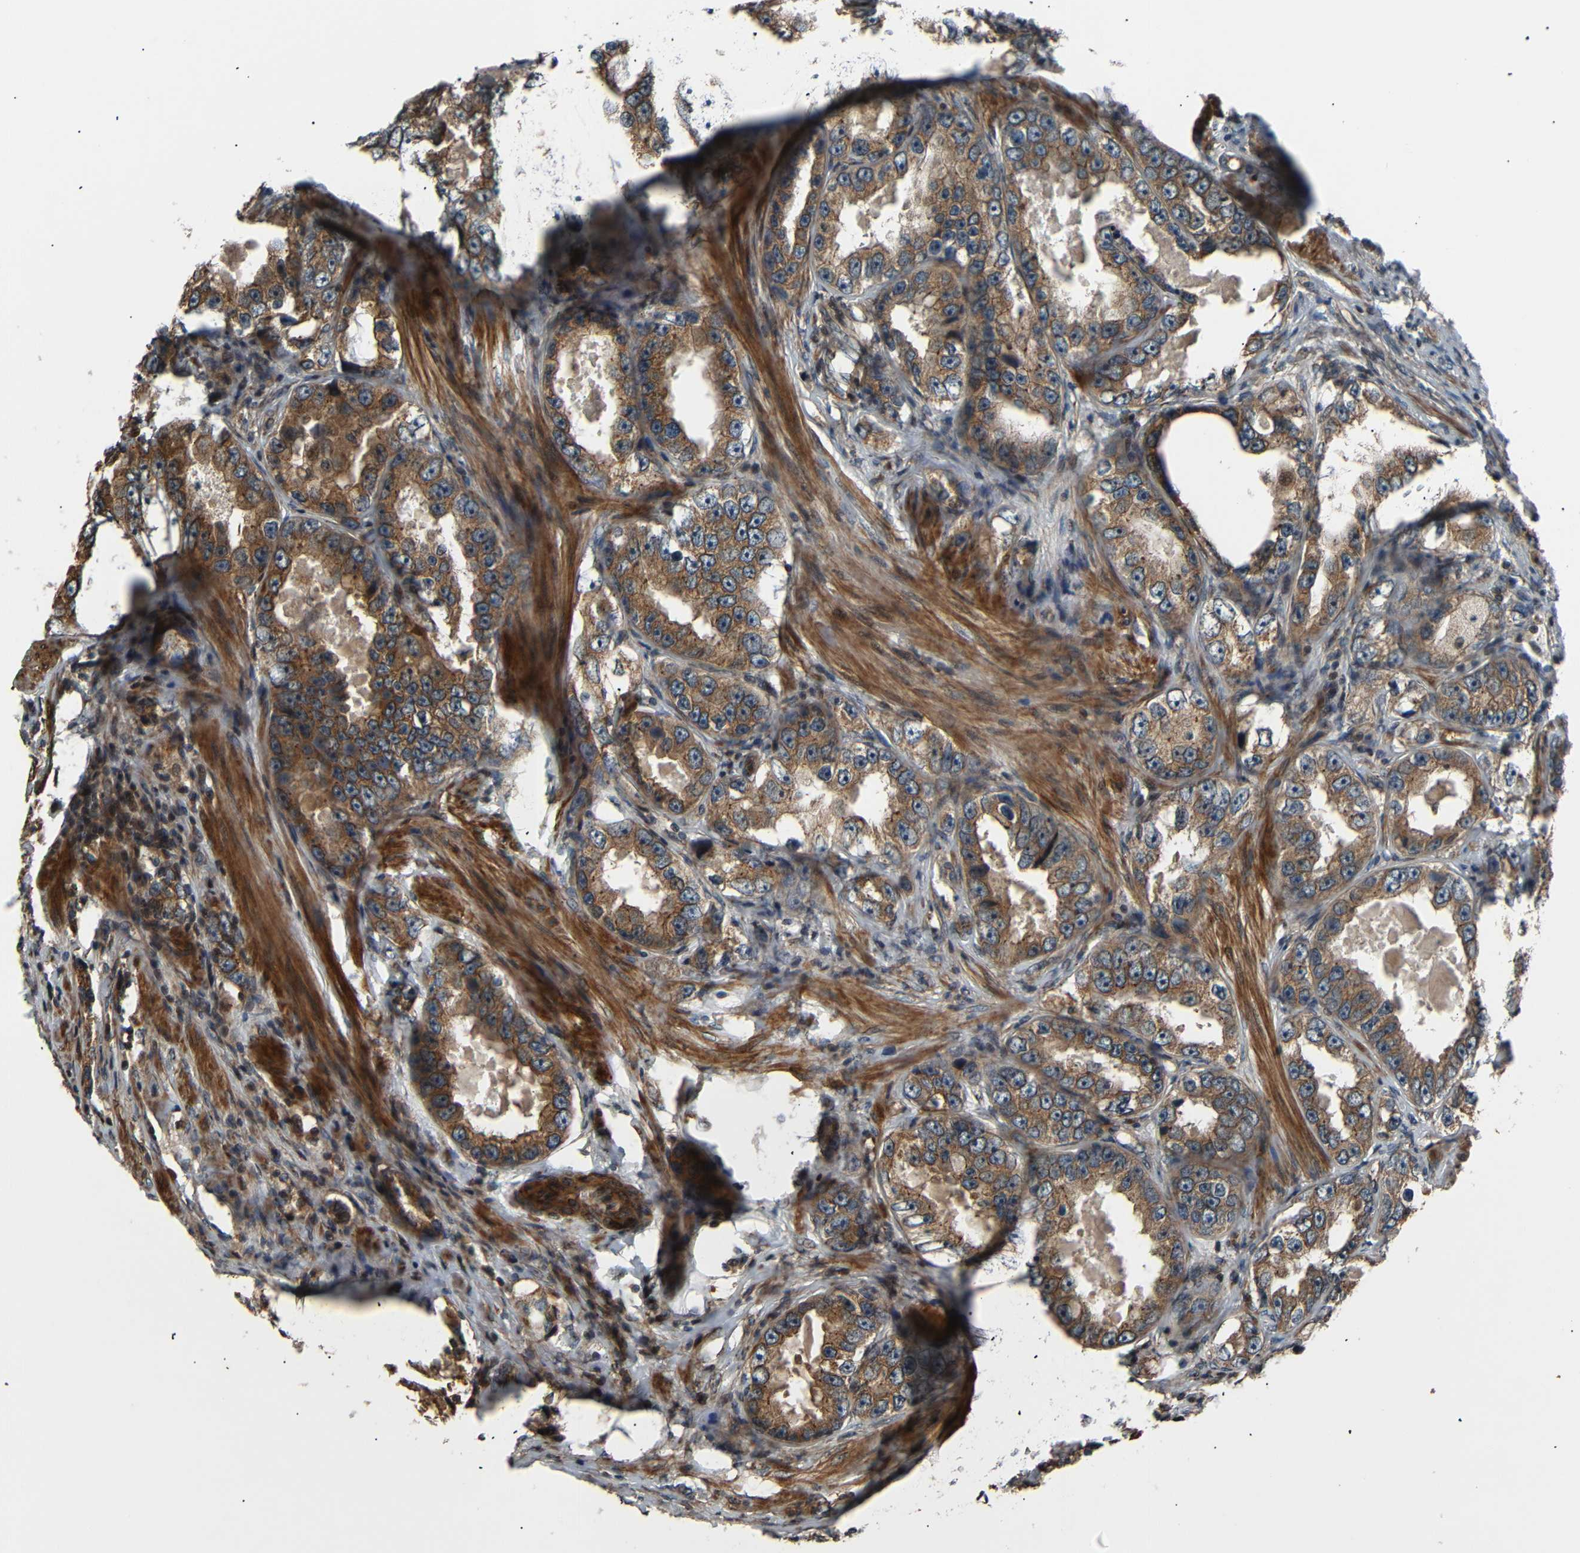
{"staining": {"intensity": "moderate", "quantity": ">75%", "location": "cytoplasmic/membranous"}, "tissue": "prostate cancer", "cell_type": "Tumor cells", "image_type": "cancer", "snomed": [{"axis": "morphology", "description": "Adenocarcinoma, High grade"}, {"axis": "topography", "description": "Prostate"}], "caption": "Immunohistochemistry (IHC) of human high-grade adenocarcinoma (prostate) exhibits medium levels of moderate cytoplasmic/membranous expression in approximately >75% of tumor cells.", "gene": "AKAP9", "patient": {"sex": "male", "age": 63}}